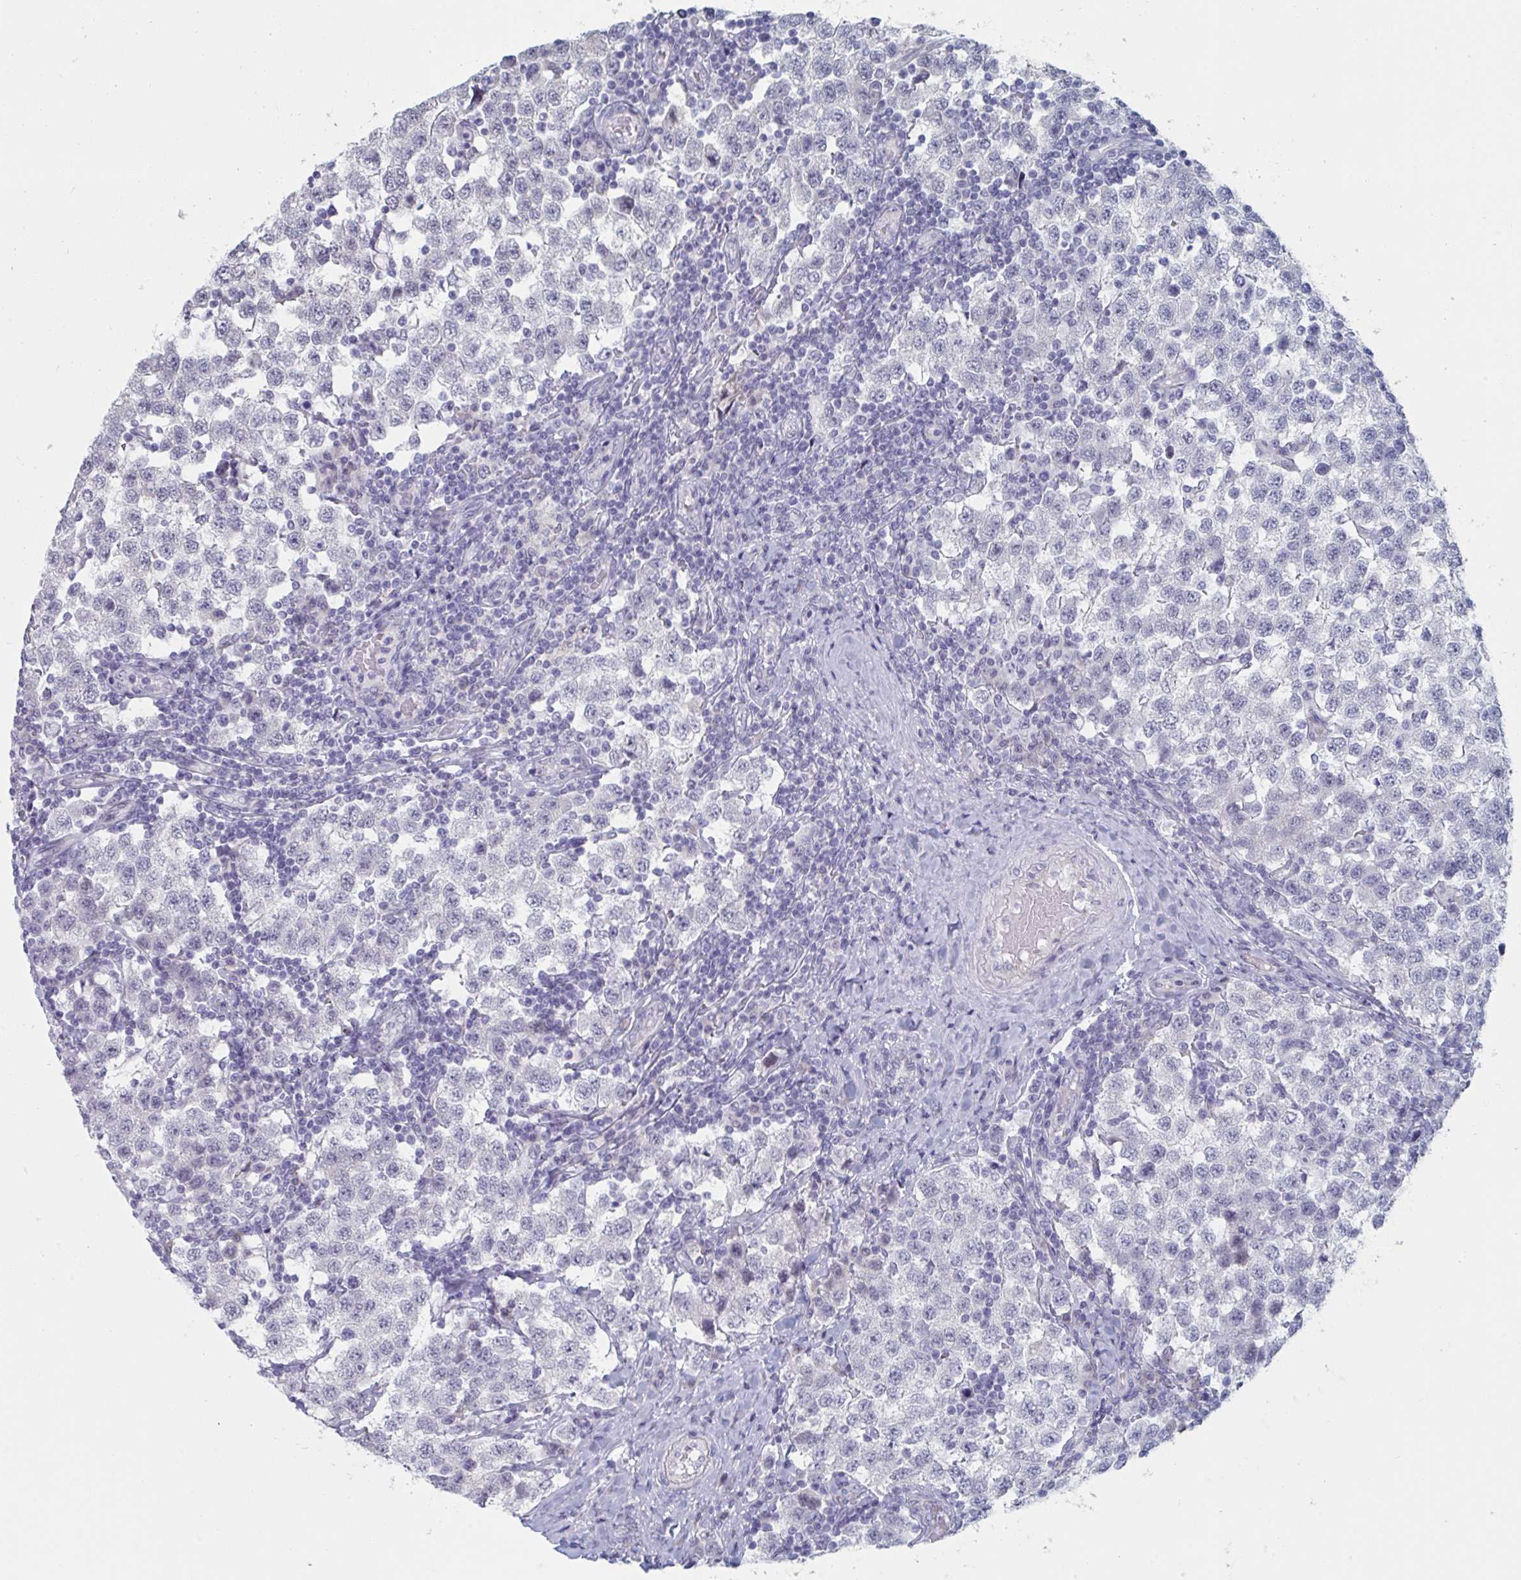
{"staining": {"intensity": "negative", "quantity": "none", "location": "none"}, "tissue": "testis cancer", "cell_type": "Tumor cells", "image_type": "cancer", "snomed": [{"axis": "morphology", "description": "Seminoma, NOS"}, {"axis": "topography", "description": "Testis"}], "caption": "The IHC histopathology image has no significant staining in tumor cells of testis seminoma tissue.", "gene": "FOXA1", "patient": {"sex": "male", "age": 34}}